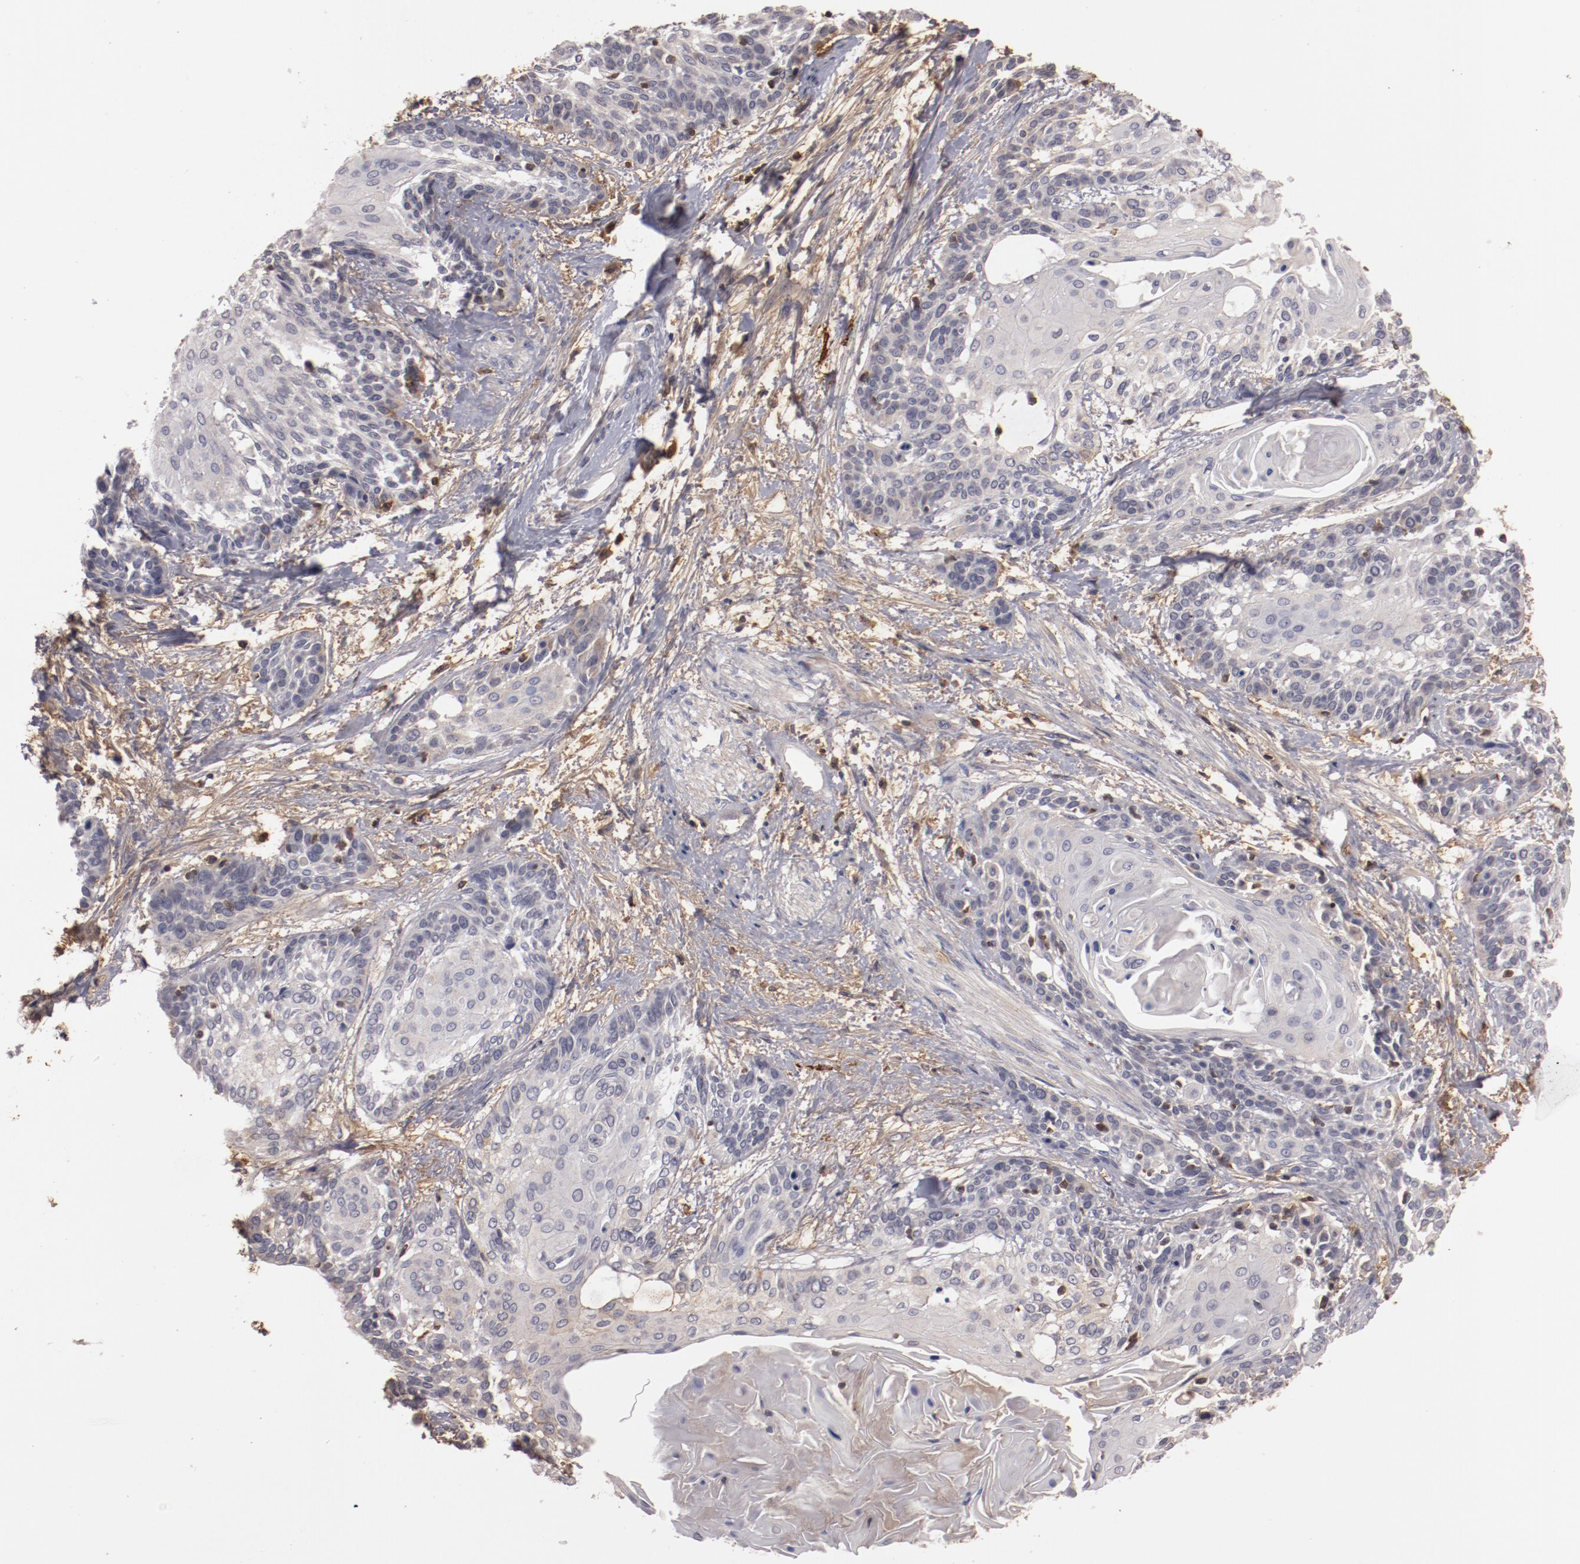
{"staining": {"intensity": "negative", "quantity": "none", "location": "none"}, "tissue": "cervical cancer", "cell_type": "Tumor cells", "image_type": "cancer", "snomed": [{"axis": "morphology", "description": "Squamous cell carcinoma, NOS"}, {"axis": "topography", "description": "Cervix"}], "caption": "Protein analysis of cervical cancer (squamous cell carcinoma) exhibits no significant staining in tumor cells. (Immunohistochemistry, brightfield microscopy, high magnification).", "gene": "MBL2", "patient": {"sex": "female", "age": 57}}